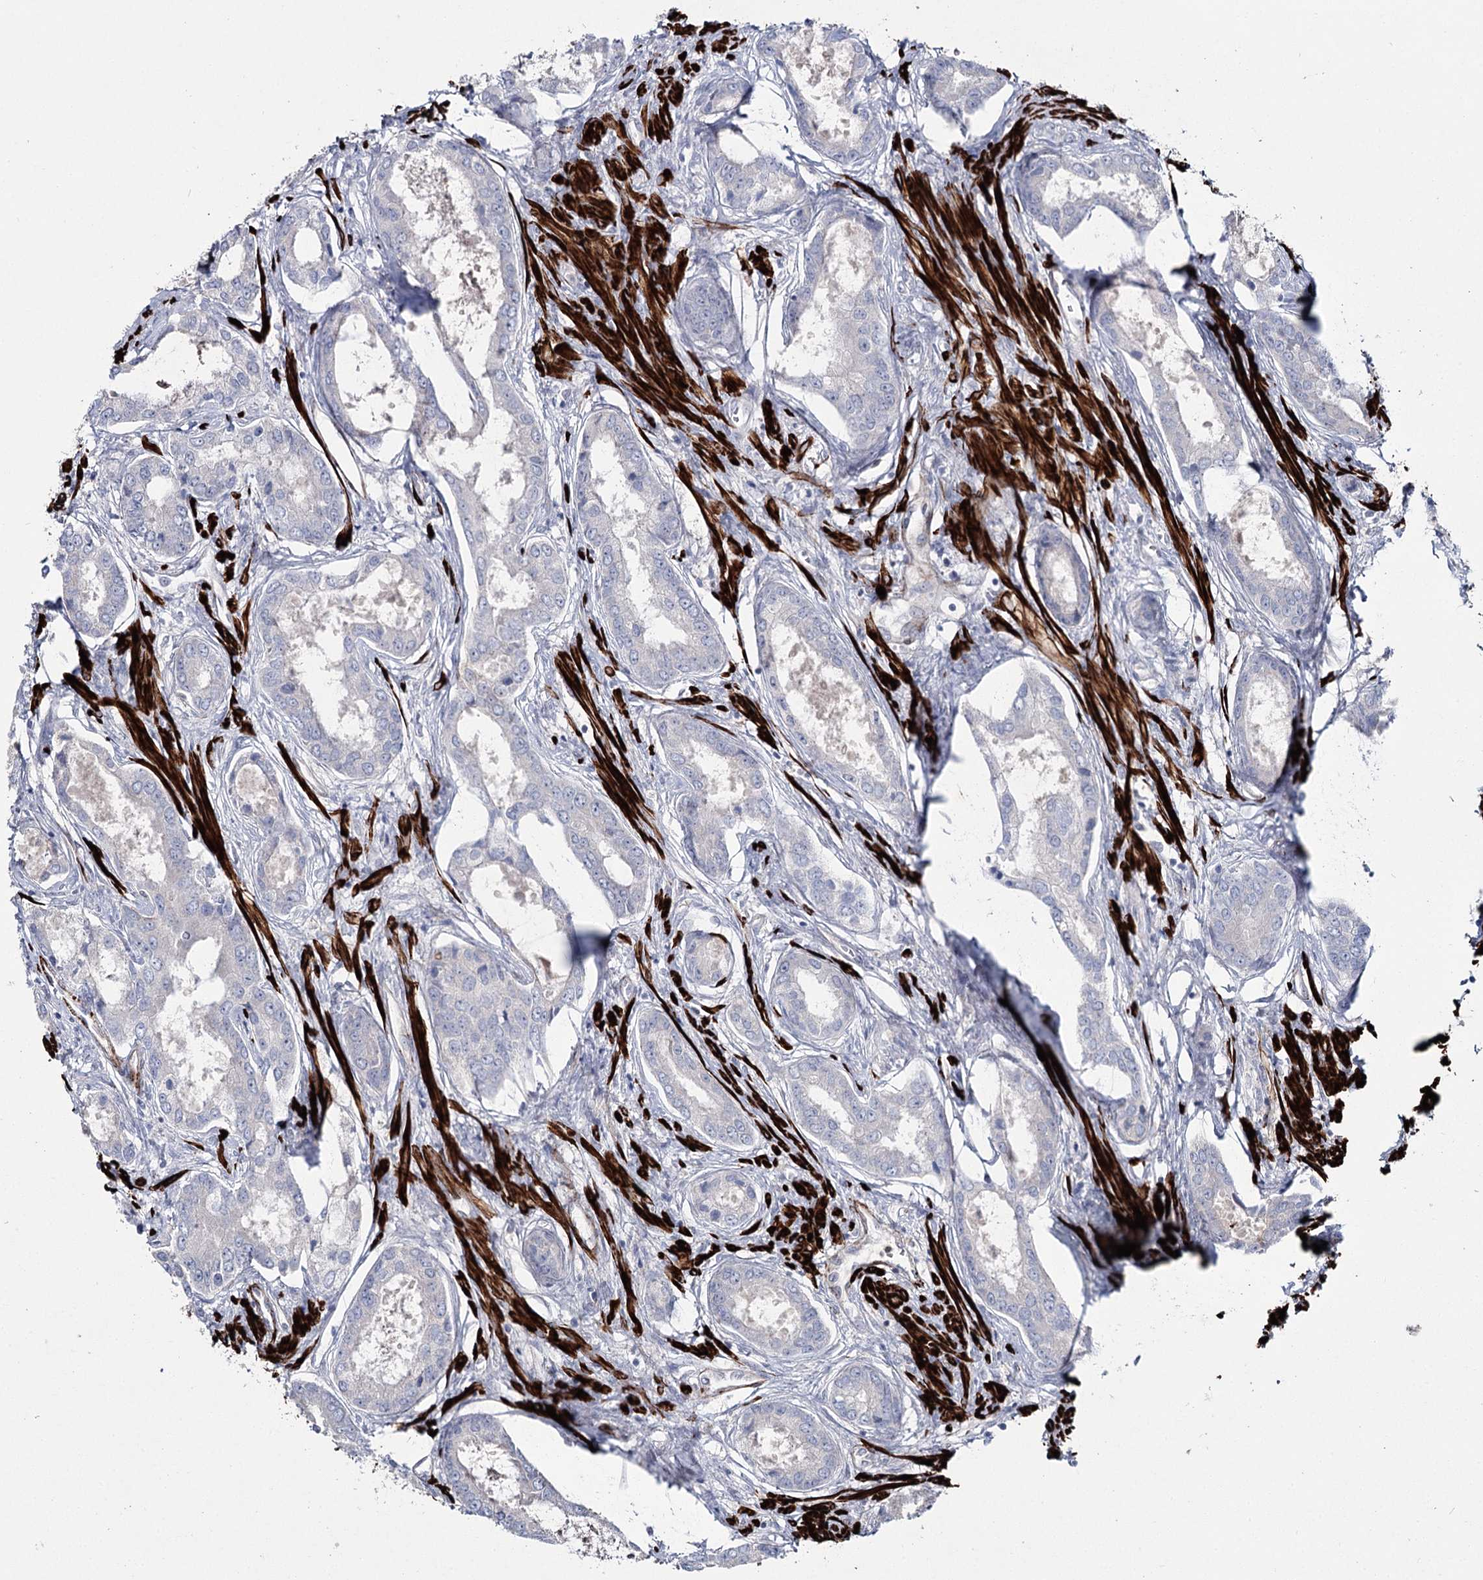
{"staining": {"intensity": "negative", "quantity": "none", "location": "none"}, "tissue": "prostate cancer", "cell_type": "Tumor cells", "image_type": "cancer", "snomed": [{"axis": "morphology", "description": "Adenocarcinoma, Low grade"}, {"axis": "topography", "description": "Prostate"}], "caption": "DAB immunohistochemical staining of prostate cancer reveals no significant expression in tumor cells. Nuclei are stained in blue.", "gene": "SUMF1", "patient": {"sex": "male", "age": 68}}